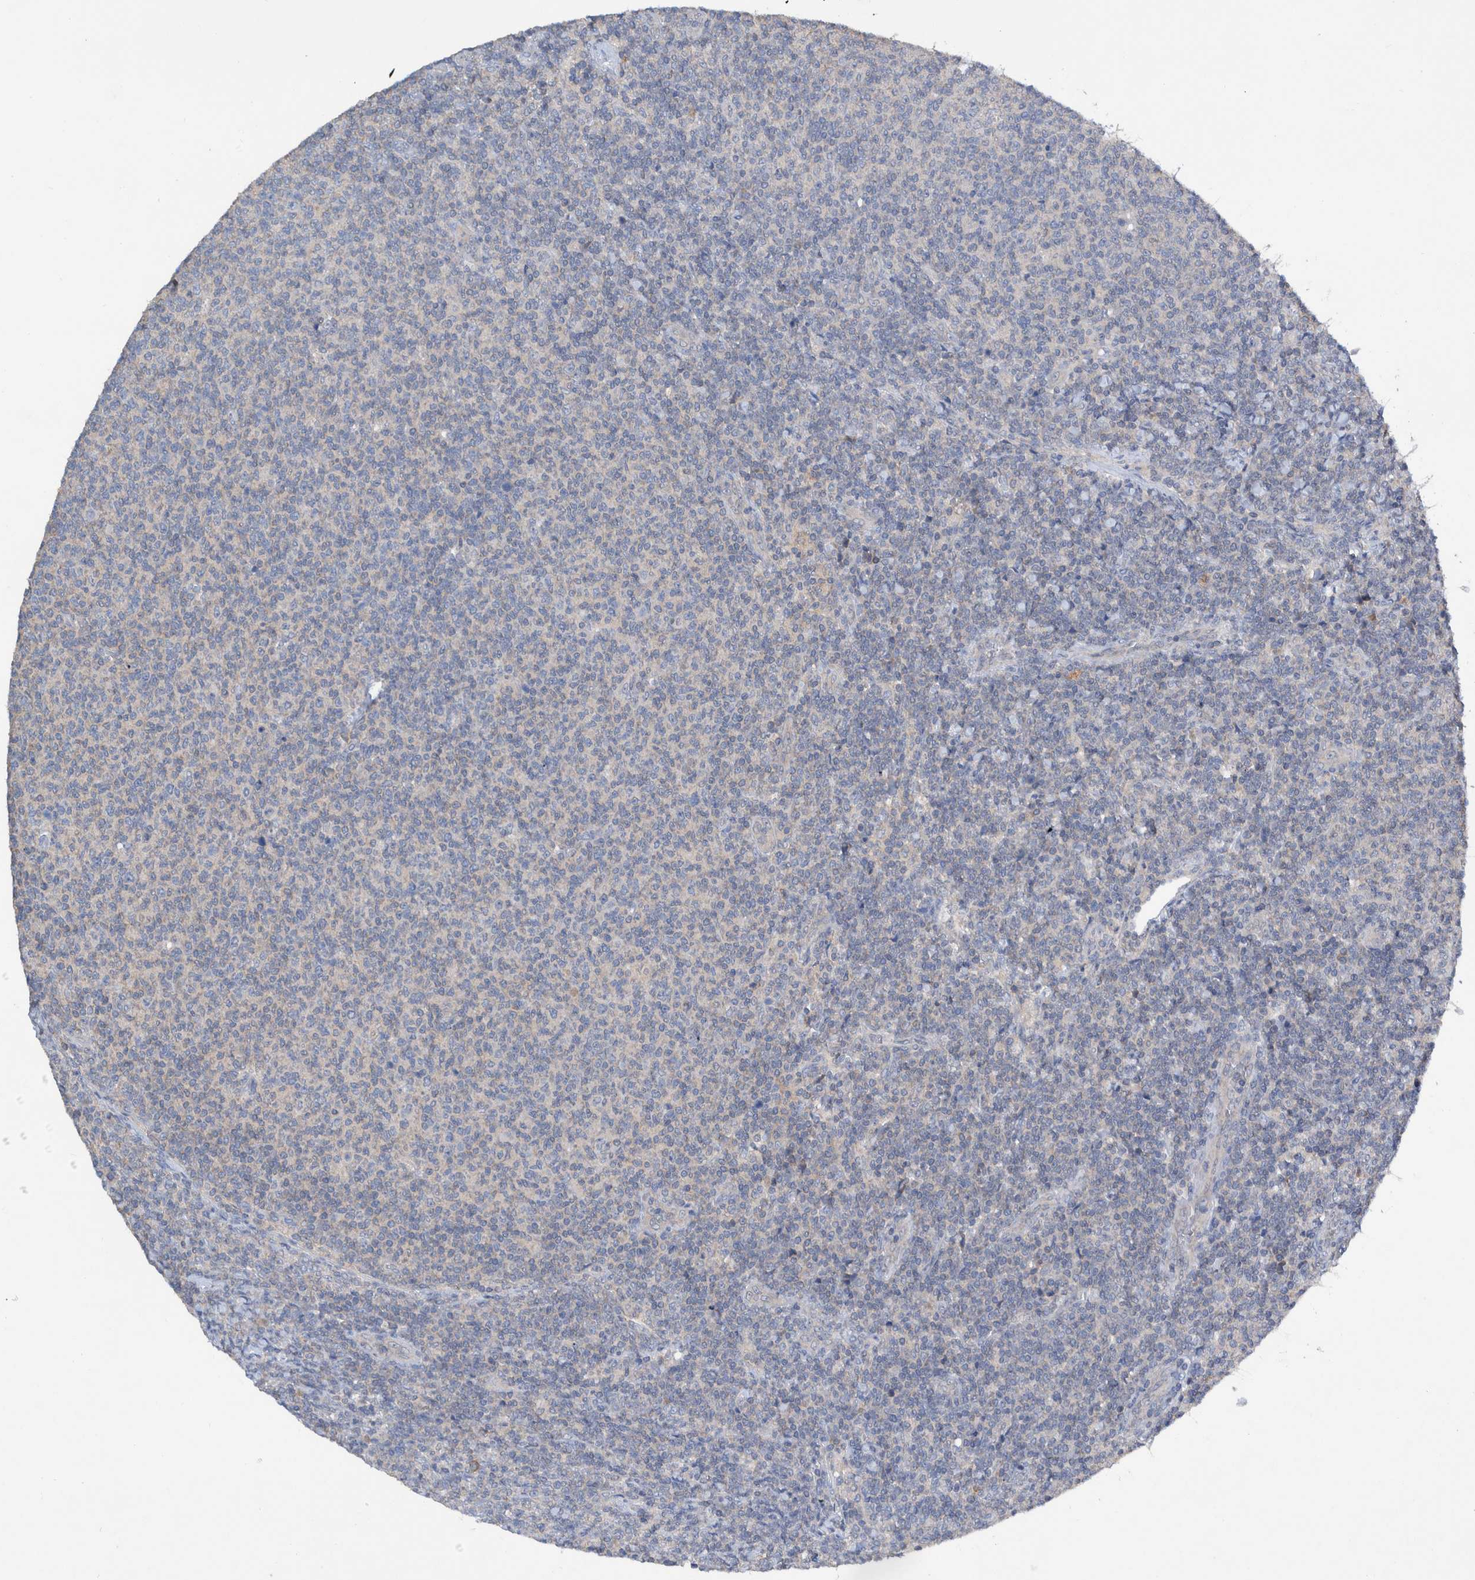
{"staining": {"intensity": "negative", "quantity": "none", "location": "none"}, "tissue": "lymphoma", "cell_type": "Tumor cells", "image_type": "cancer", "snomed": [{"axis": "morphology", "description": "Malignant lymphoma, non-Hodgkin's type, Low grade"}, {"axis": "topography", "description": "Lymph node"}], "caption": "This is an IHC photomicrograph of malignant lymphoma, non-Hodgkin's type (low-grade). There is no positivity in tumor cells.", "gene": "PLPBP", "patient": {"sex": "male", "age": 66}}